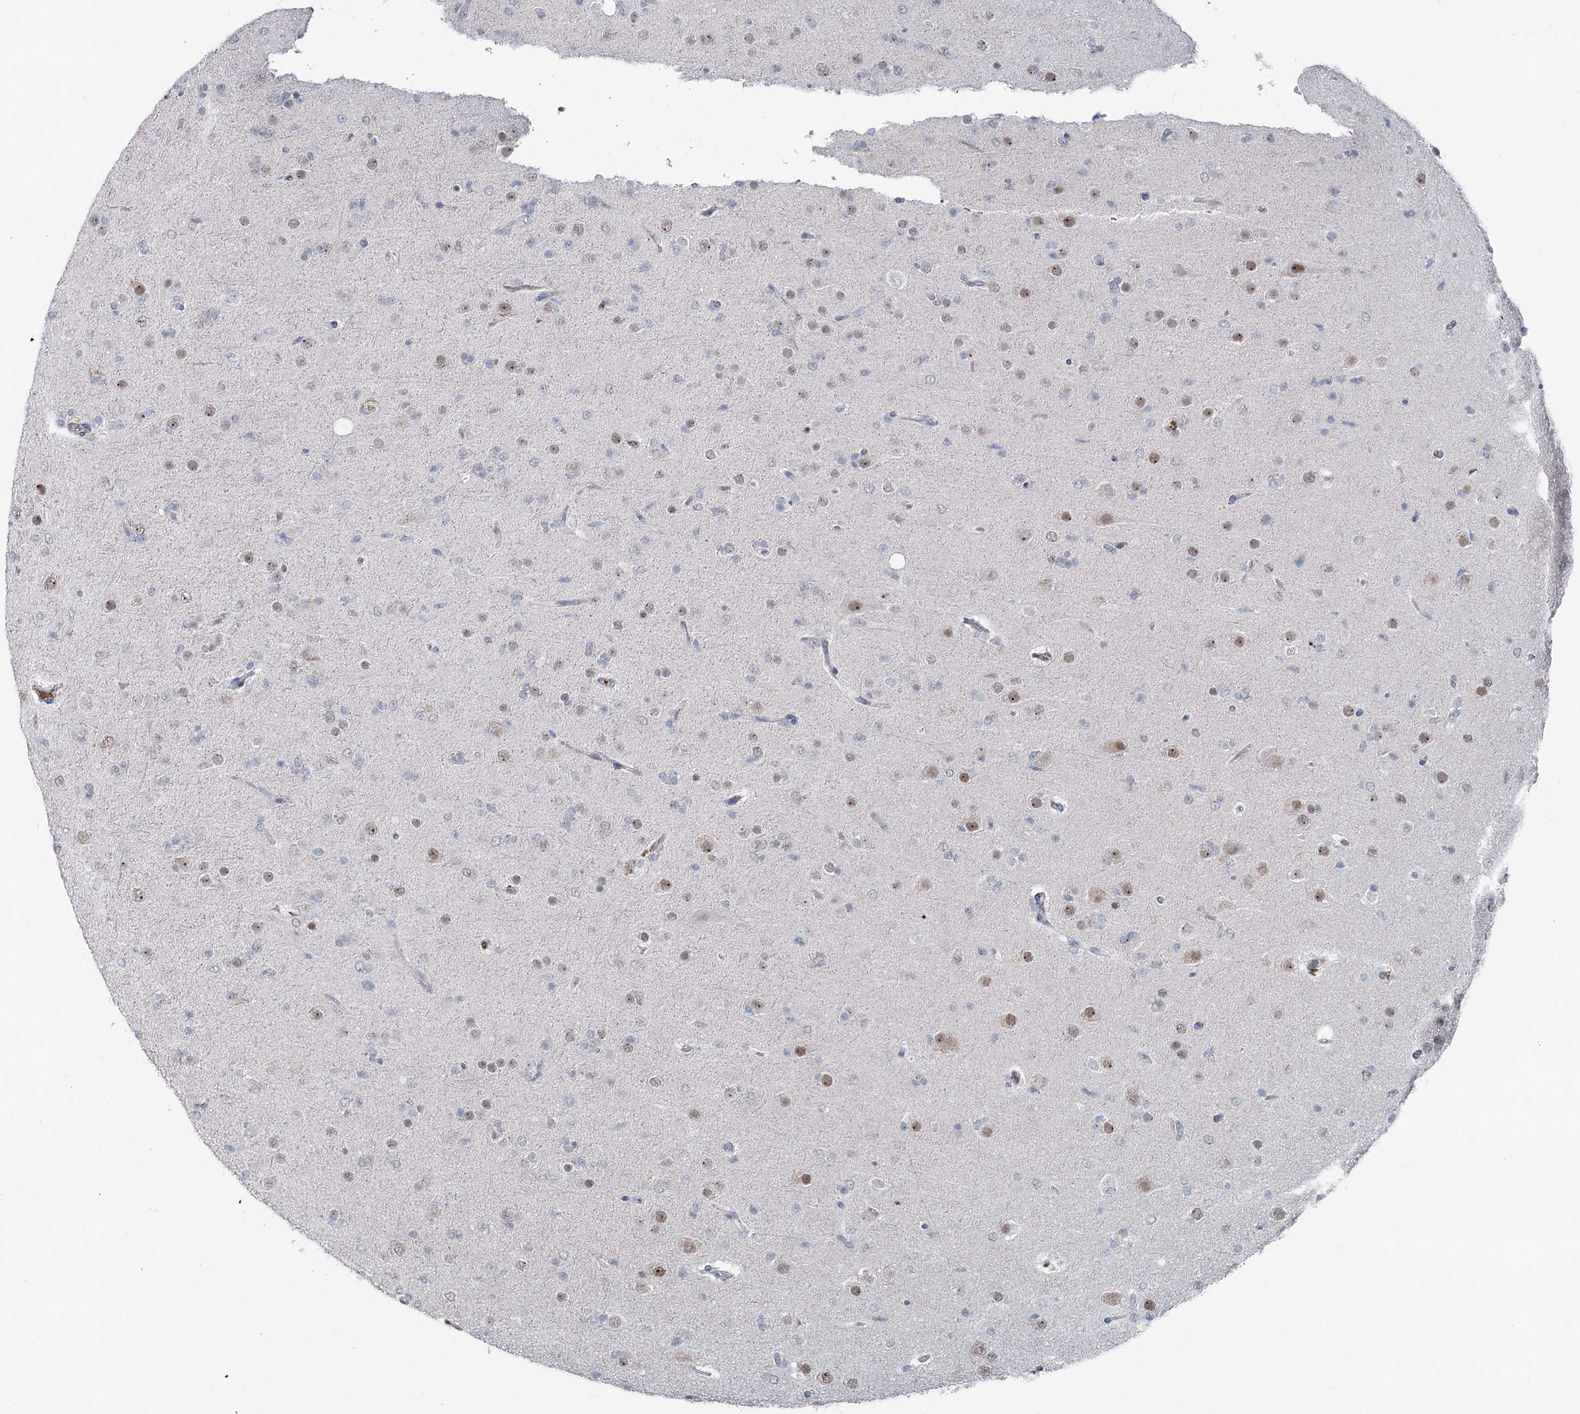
{"staining": {"intensity": "moderate", "quantity": "25%-75%", "location": "nuclear"}, "tissue": "glioma", "cell_type": "Tumor cells", "image_type": "cancer", "snomed": [{"axis": "morphology", "description": "Glioma, malignant, Low grade"}, {"axis": "topography", "description": "Brain"}], "caption": "Moderate nuclear positivity is seen in approximately 25%-75% of tumor cells in malignant glioma (low-grade). (Stains: DAB in brown, nuclei in blue, Microscopy: brightfield microscopy at high magnification).", "gene": "FAM120B", "patient": {"sex": "male", "age": 65}}